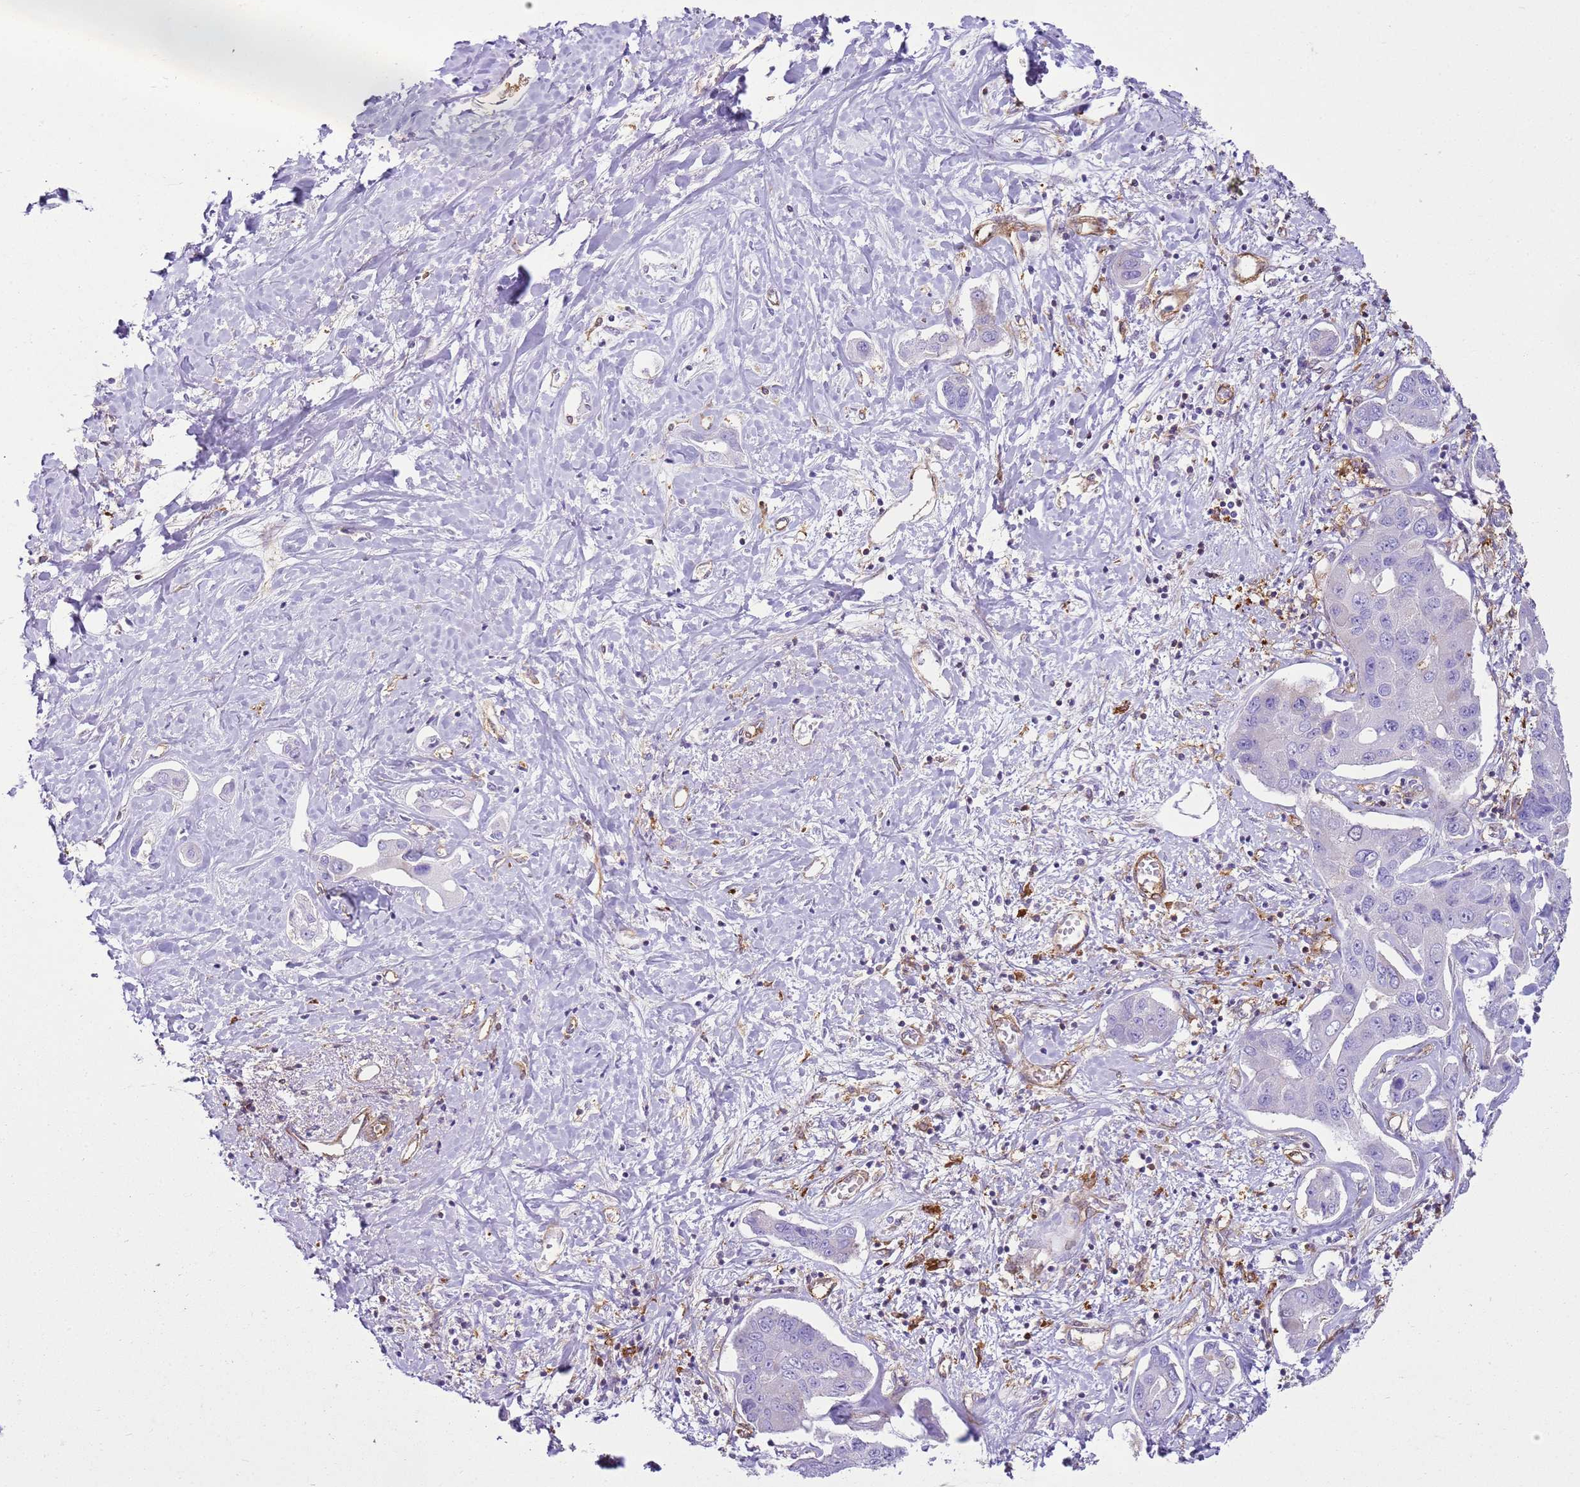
{"staining": {"intensity": "negative", "quantity": "none", "location": "none"}, "tissue": "liver cancer", "cell_type": "Tumor cells", "image_type": "cancer", "snomed": [{"axis": "morphology", "description": "Cholangiocarcinoma"}, {"axis": "topography", "description": "Liver"}], "caption": "Tumor cells show no significant expression in liver cholangiocarcinoma. (DAB IHC, high magnification).", "gene": "SNX21", "patient": {"sex": "male", "age": 59}}